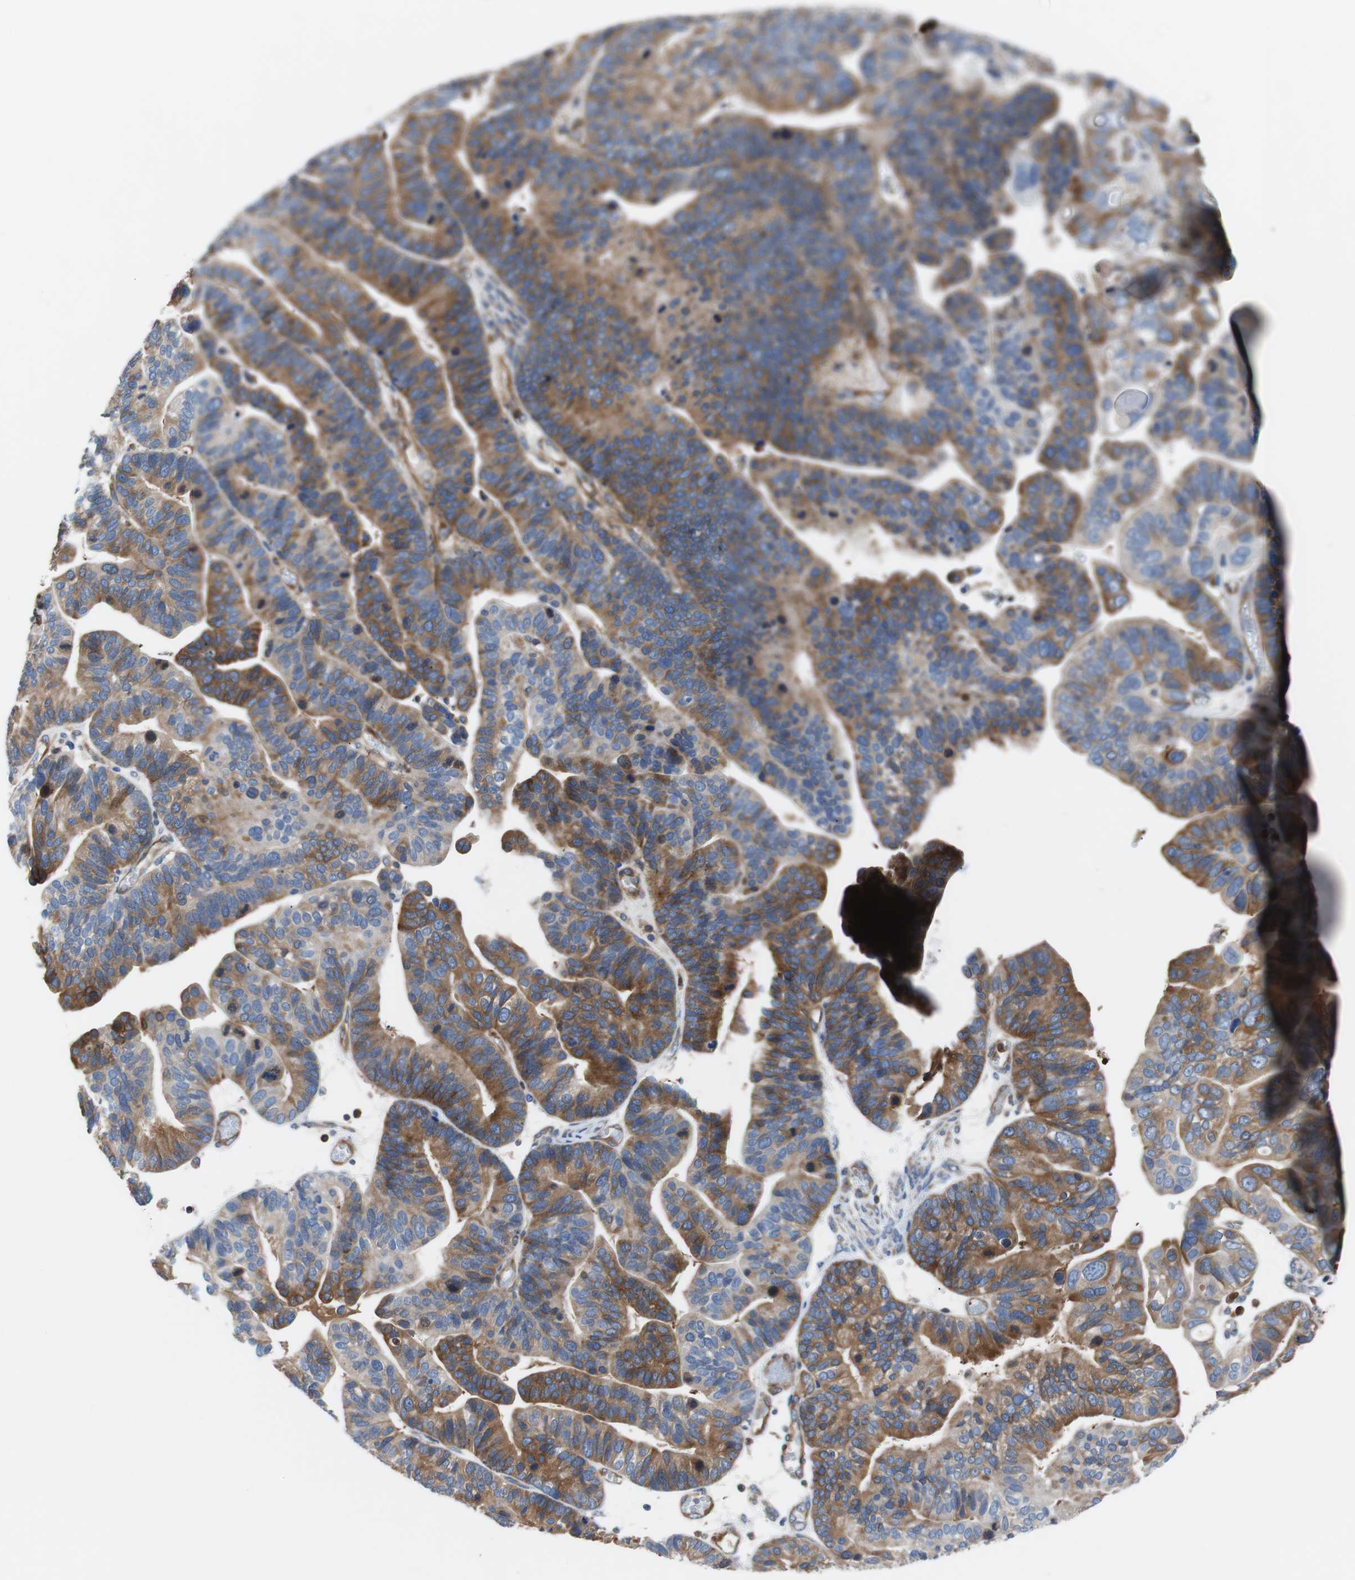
{"staining": {"intensity": "moderate", "quantity": "25%-75%", "location": "cytoplasmic/membranous"}, "tissue": "ovarian cancer", "cell_type": "Tumor cells", "image_type": "cancer", "snomed": [{"axis": "morphology", "description": "Cystadenocarcinoma, serous, NOS"}, {"axis": "topography", "description": "Ovary"}], "caption": "A brown stain highlights moderate cytoplasmic/membranous positivity of a protein in serous cystadenocarcinoma (ovarian) tumor cells. (DAB = brown stain, brightfield microscopy at high magnification).", "gene": "GYS1", "patient": {"sex": "female", "age": 56}}